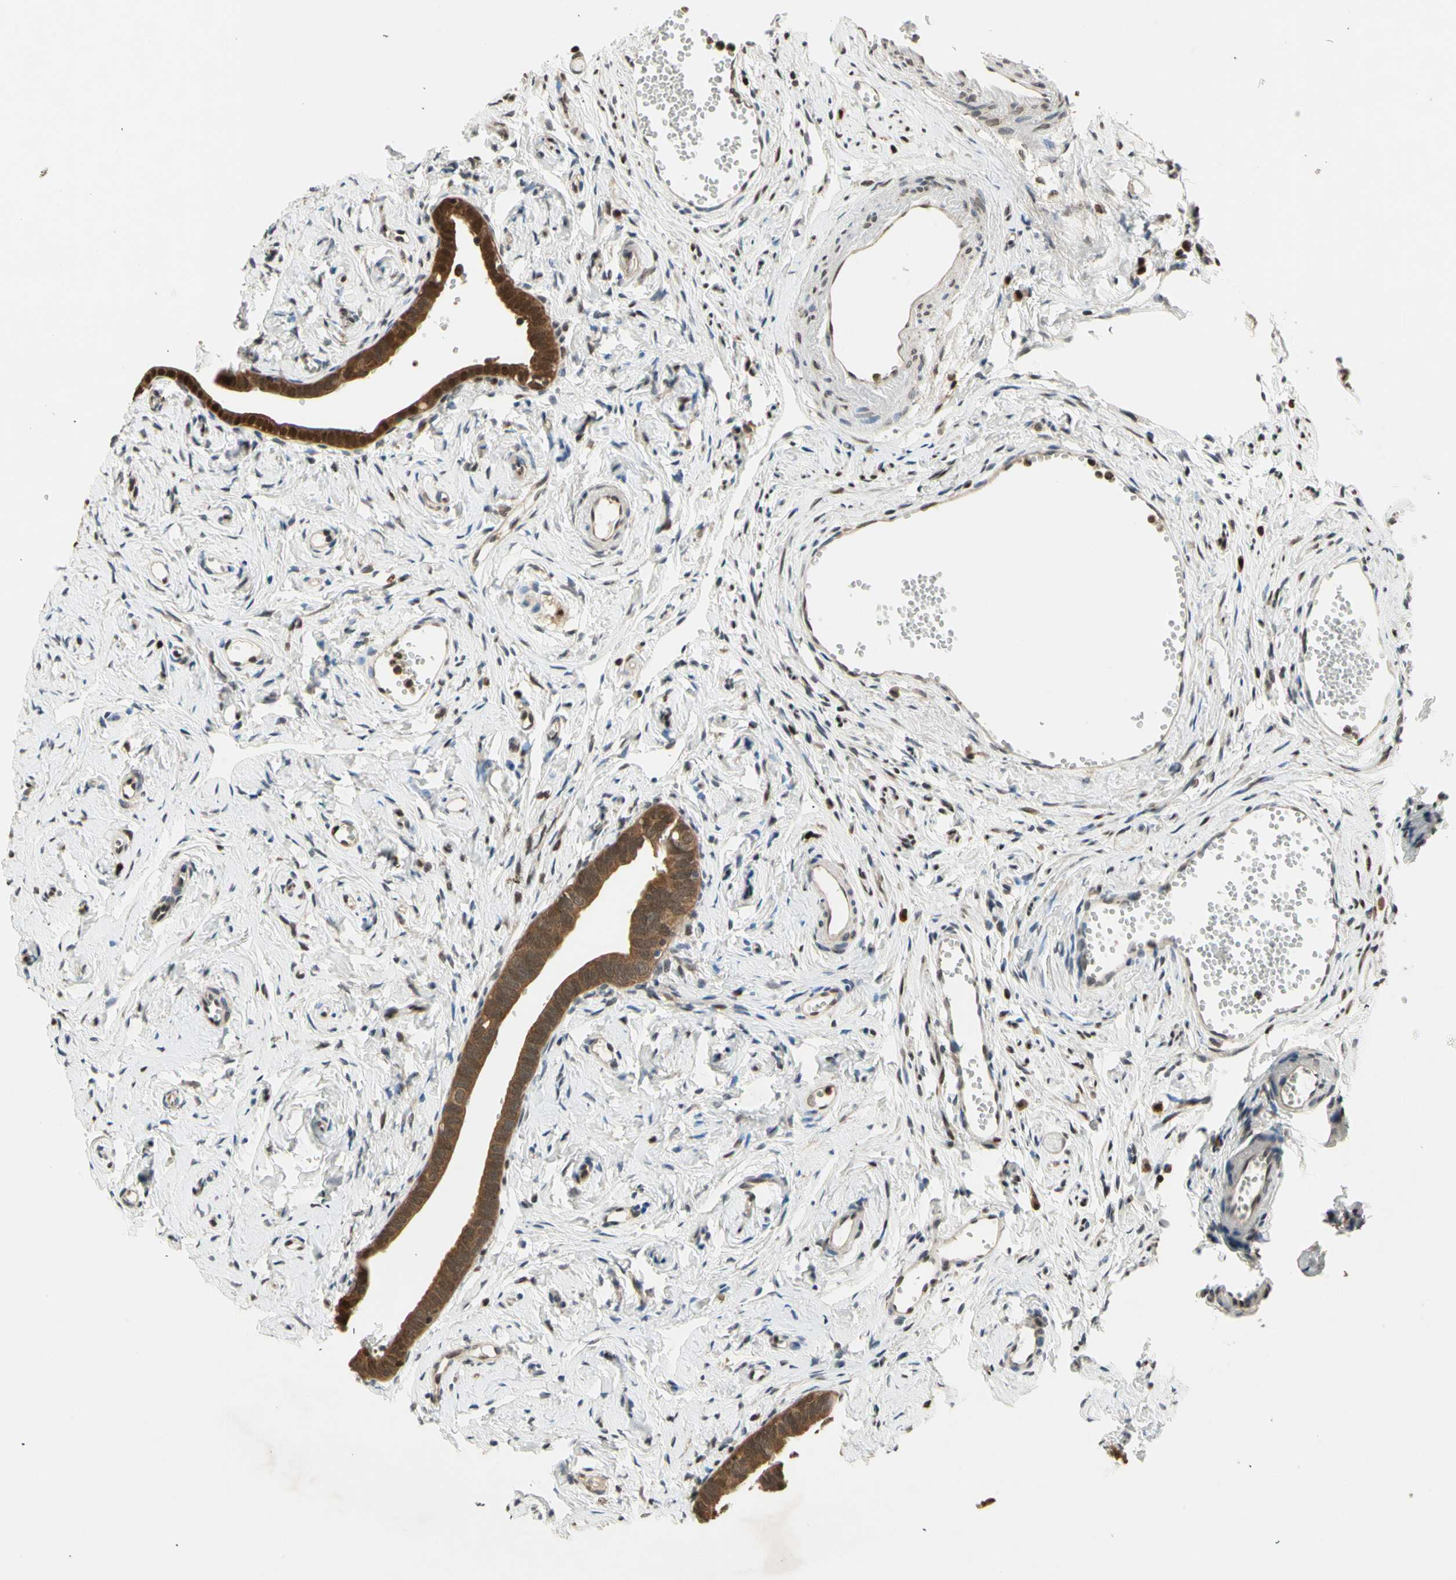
{"staining": {"intensity": "strong", "quantity": ">75%", "location": "cytoplasmic/membranous,nuclear"}, "tissue": "fallopian tube", "cell_type": "Glandular cells", "image_type": "normal", "snomed": [{"axis": "morphology", "description": "Normal tissue, NOS"}, {"axis": "topography", "description": "Fallopian tube"}], "caption": "A high amount of strong cytoplasmic/membranous,nuclear staining is appreciated in approximately >75% of glandular cells in benign fallopian tube. The staining is performed using DAB (3,3'-diaminobenzidine) brown chromogen to label protein expression. The nuclei are counter-stained blue using hematoxylin.", "gene": "GSR", "patient": {"sex": "female", "age": 71}}